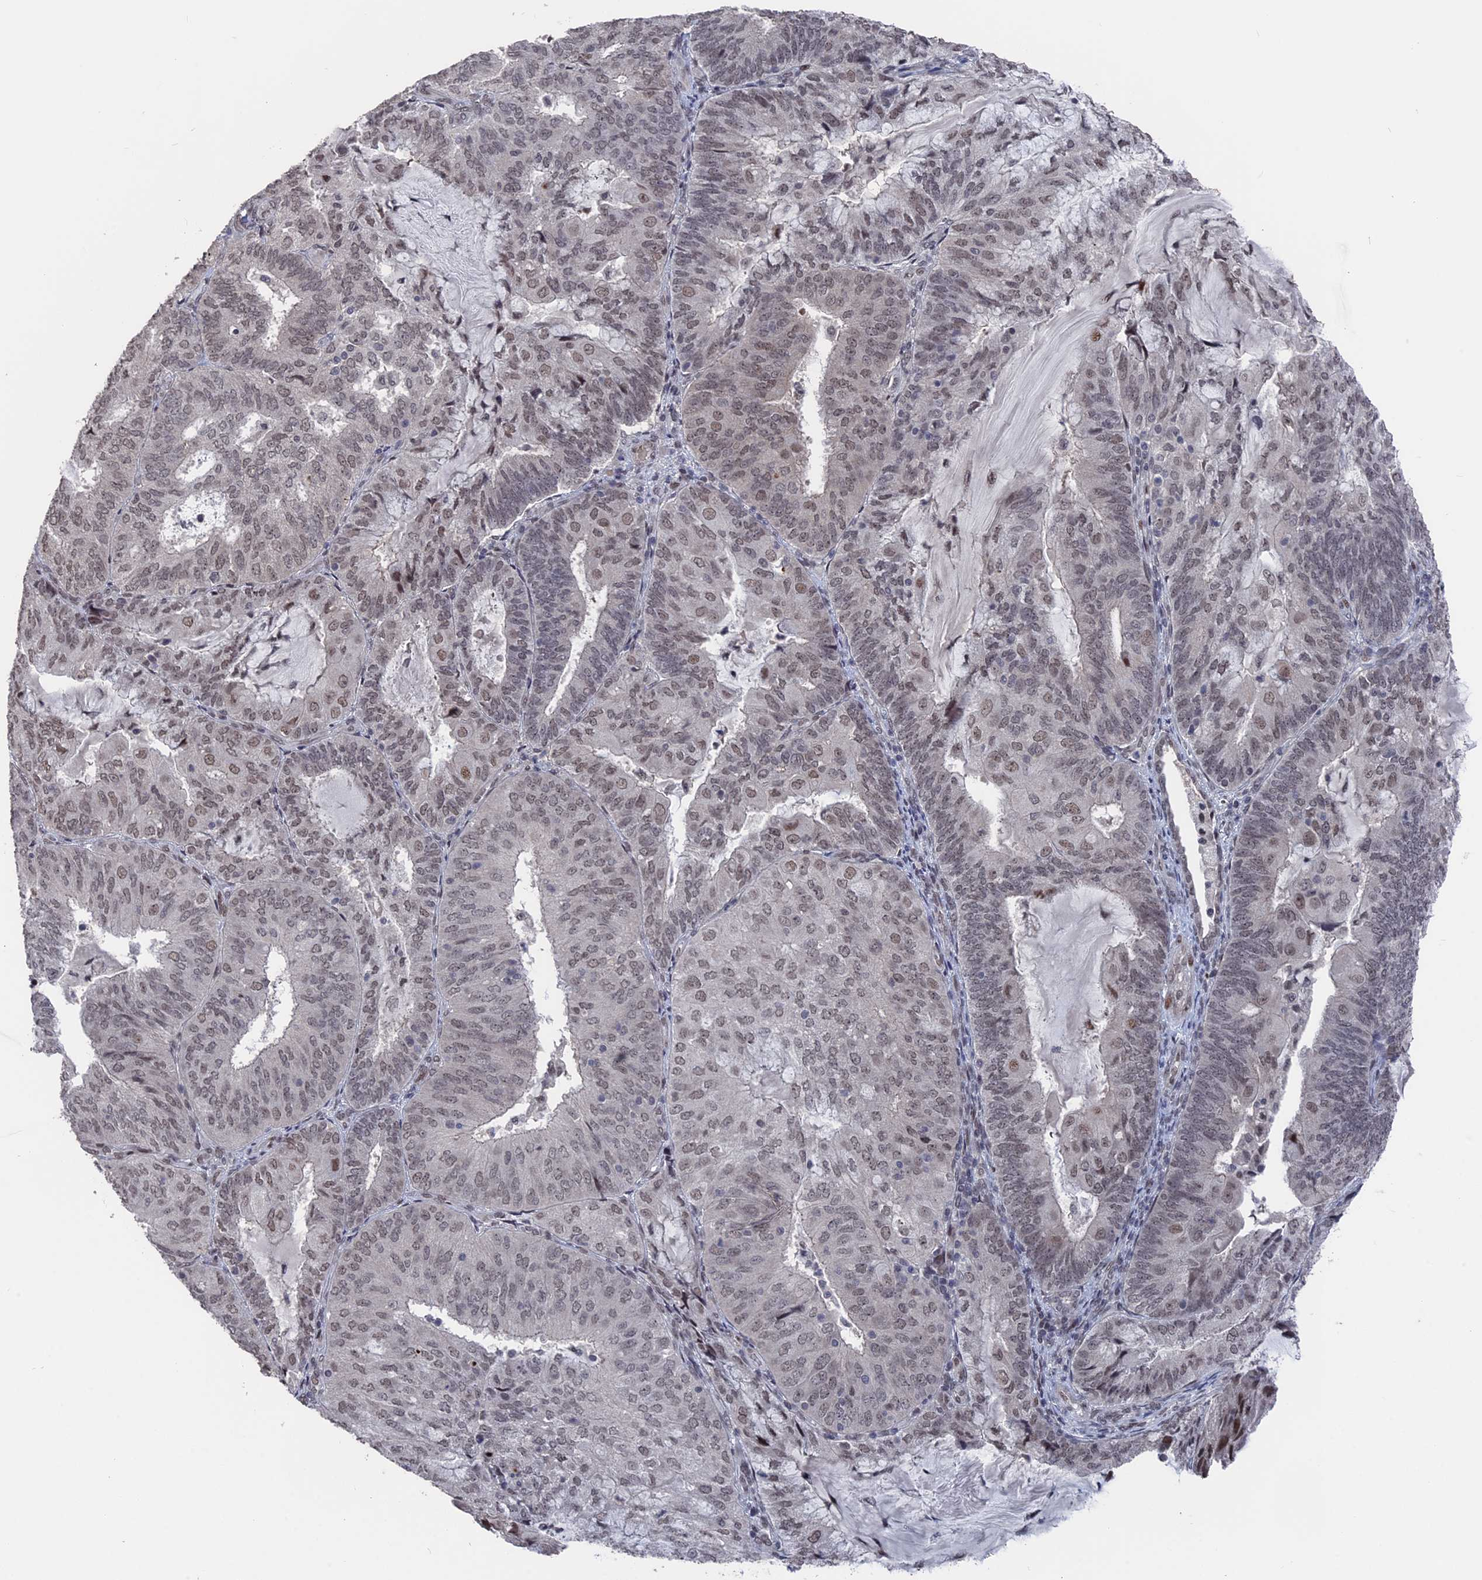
{"staining": {"intensity": "weak", "quantity": "25%-75%", "location": "nuclear"}, "tissue": "endometrial cancer", "cell_type": "Tumor cells", "image_type": "cancer", "snomed": [{"axis": "morphology", "description": "Adenocarcinoma, NOS"}, {"axis": "topography", "description": "Endometrium"}], "caption": "Human endometrial cancer (adenocarcinoma) stained with a protein marker shows weak staining in tumor cells.", "gene": "NR2C2AP", "patient": {"sex": "female", "age": 81}}